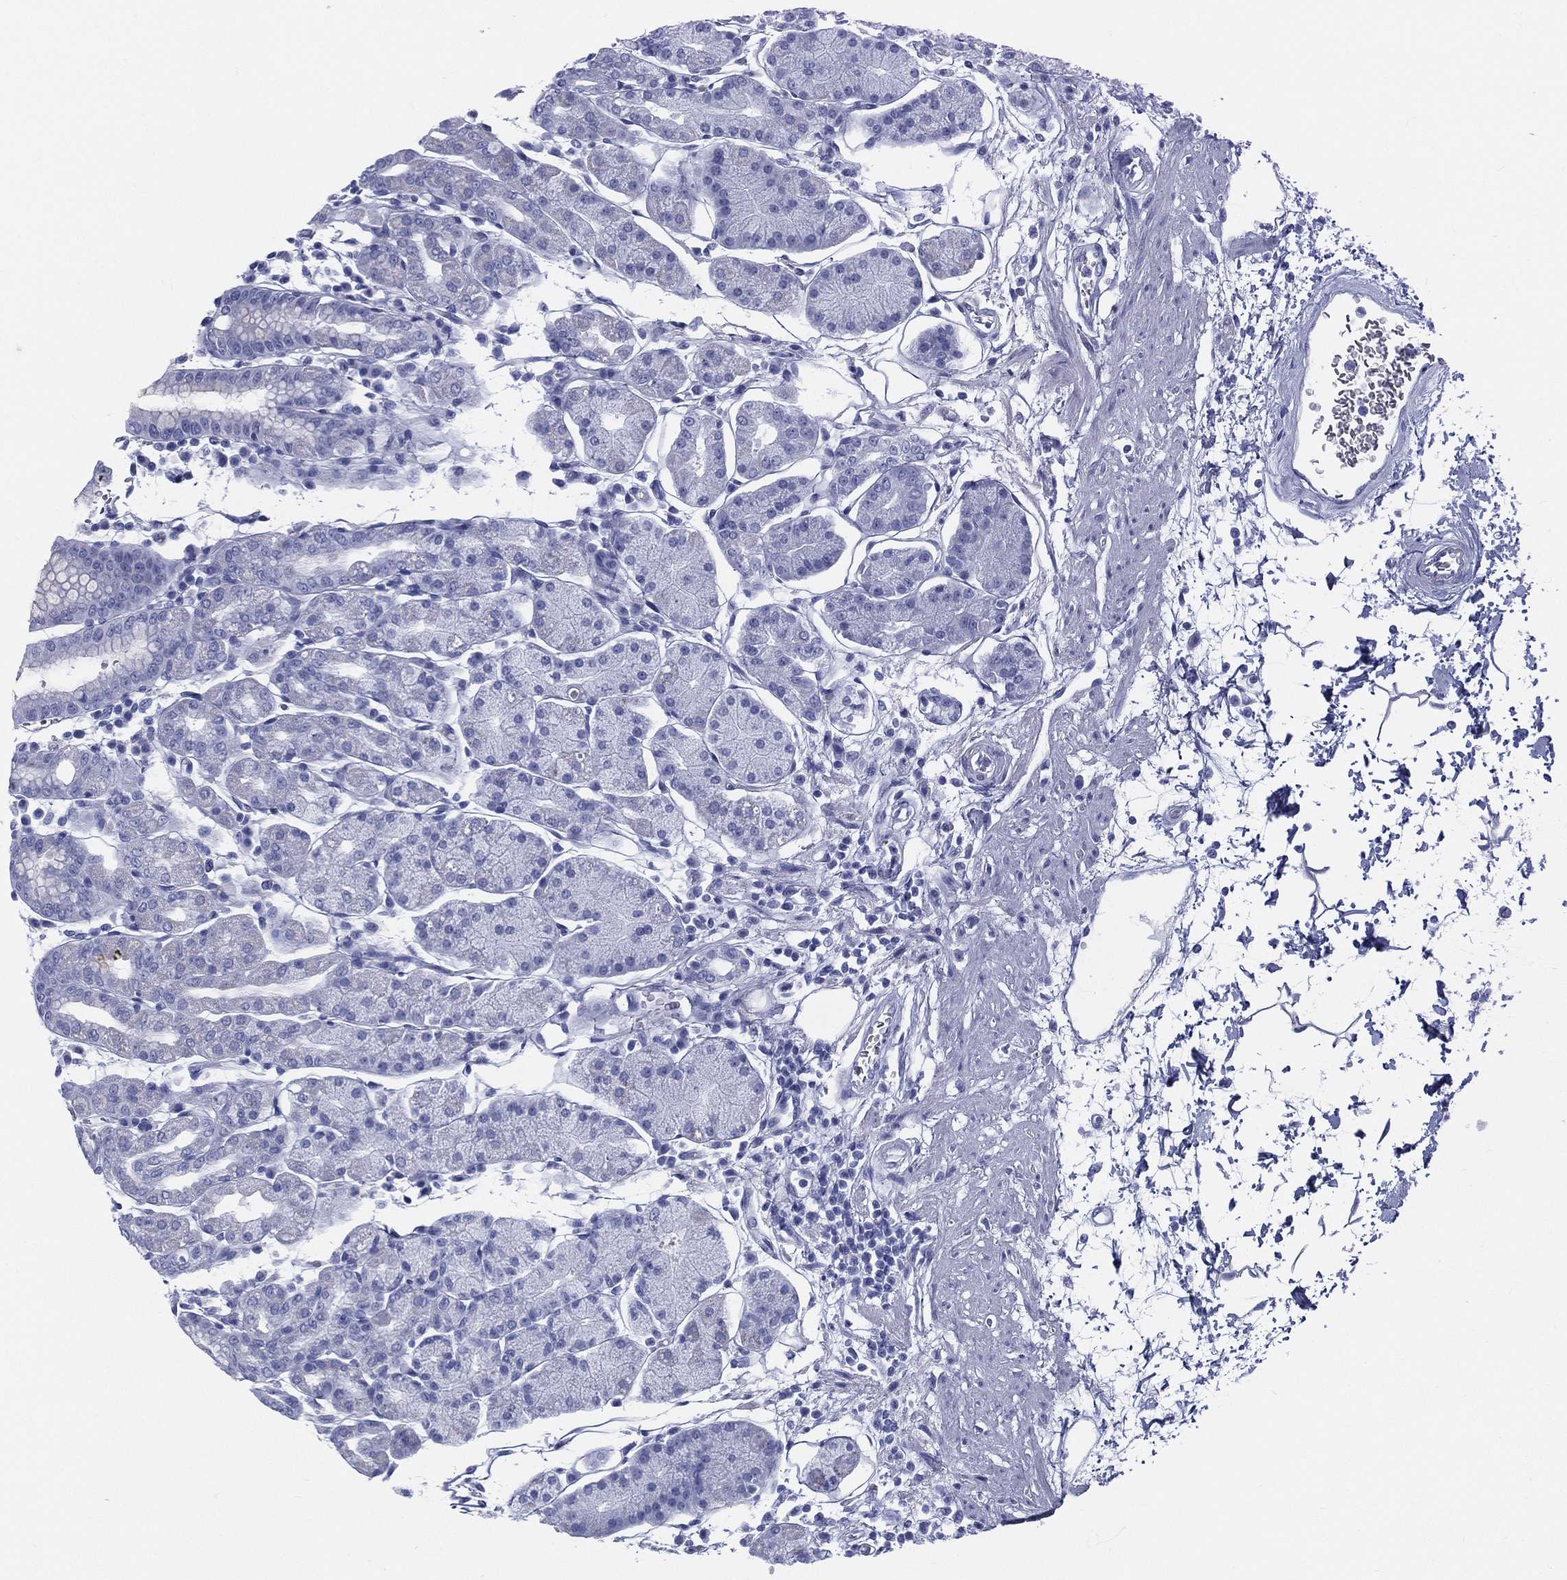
{"staining": {"intensity": "negative", "quantity": "none", "location": "none"}, "tissue": "stomach", "cell_type": "Glandular cells", "image_type": "normal", "snomed": [{"axis": "morphology", "description": "Normal tissue, NOS"}, {"axis": "topography", "description": "Stomach"}], "caption": "Stomach stained for a protein using IHC shows no positivity glandular cells.", "gene": "RSPH4A", "patient": {"sex": "male", "age": 54}}